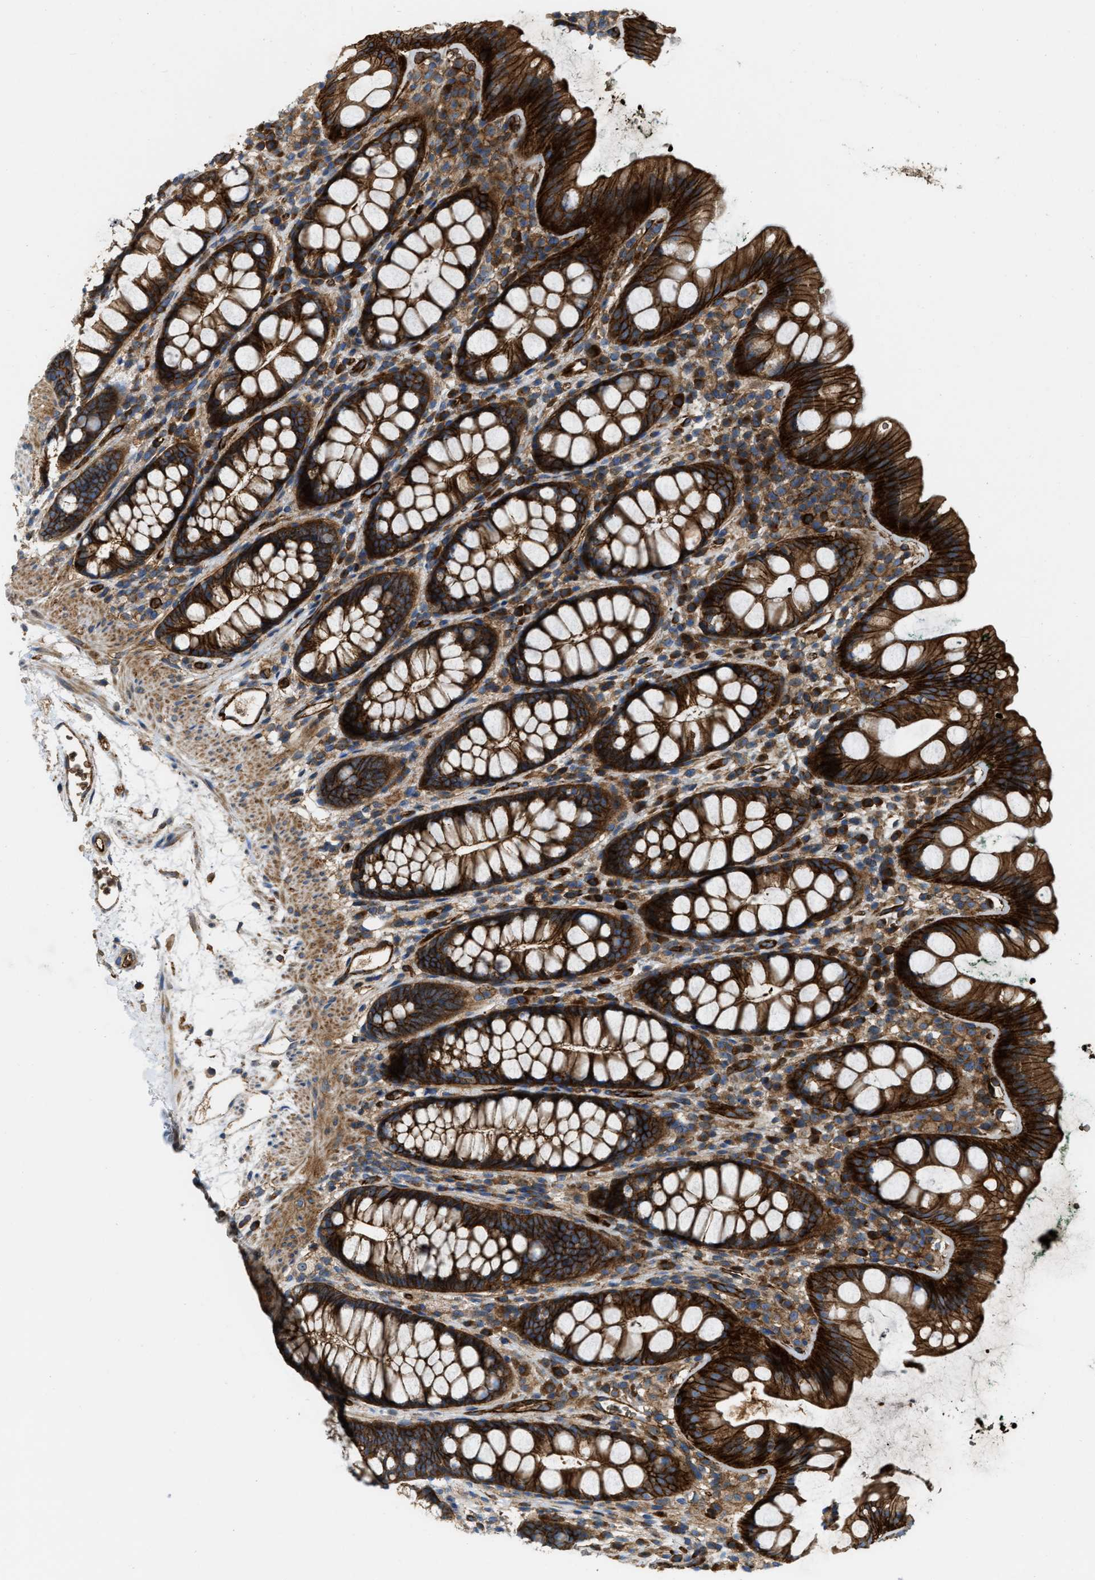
{"staining": {"intensity": "strong", "quantity": ">75%", "location": "cytoplasmic/membranous"}, "tissue": "rectum", "cell_type": "Glandular cells", "image_type": "normal", "snomed": [{"axis": "morphology", "description": "Normal tissue, NOS"}, {"axis": "topography", "description": "Rectum"}], "caption": "High-magnification brightfield microscopy of benign rectum stained with DAB (brown) and counterstained with hematoxylin (blue). glandular cells exhibit strong cytoplasmic/membranous positivity is identified in approximately>75% of cells. (DAB (3,3'-diaminobenzidine) IHC, brown staining for protein, blue staining for nuclei).", "gene": "ERC1", "patient": {"sex": "female", "age": 65}}